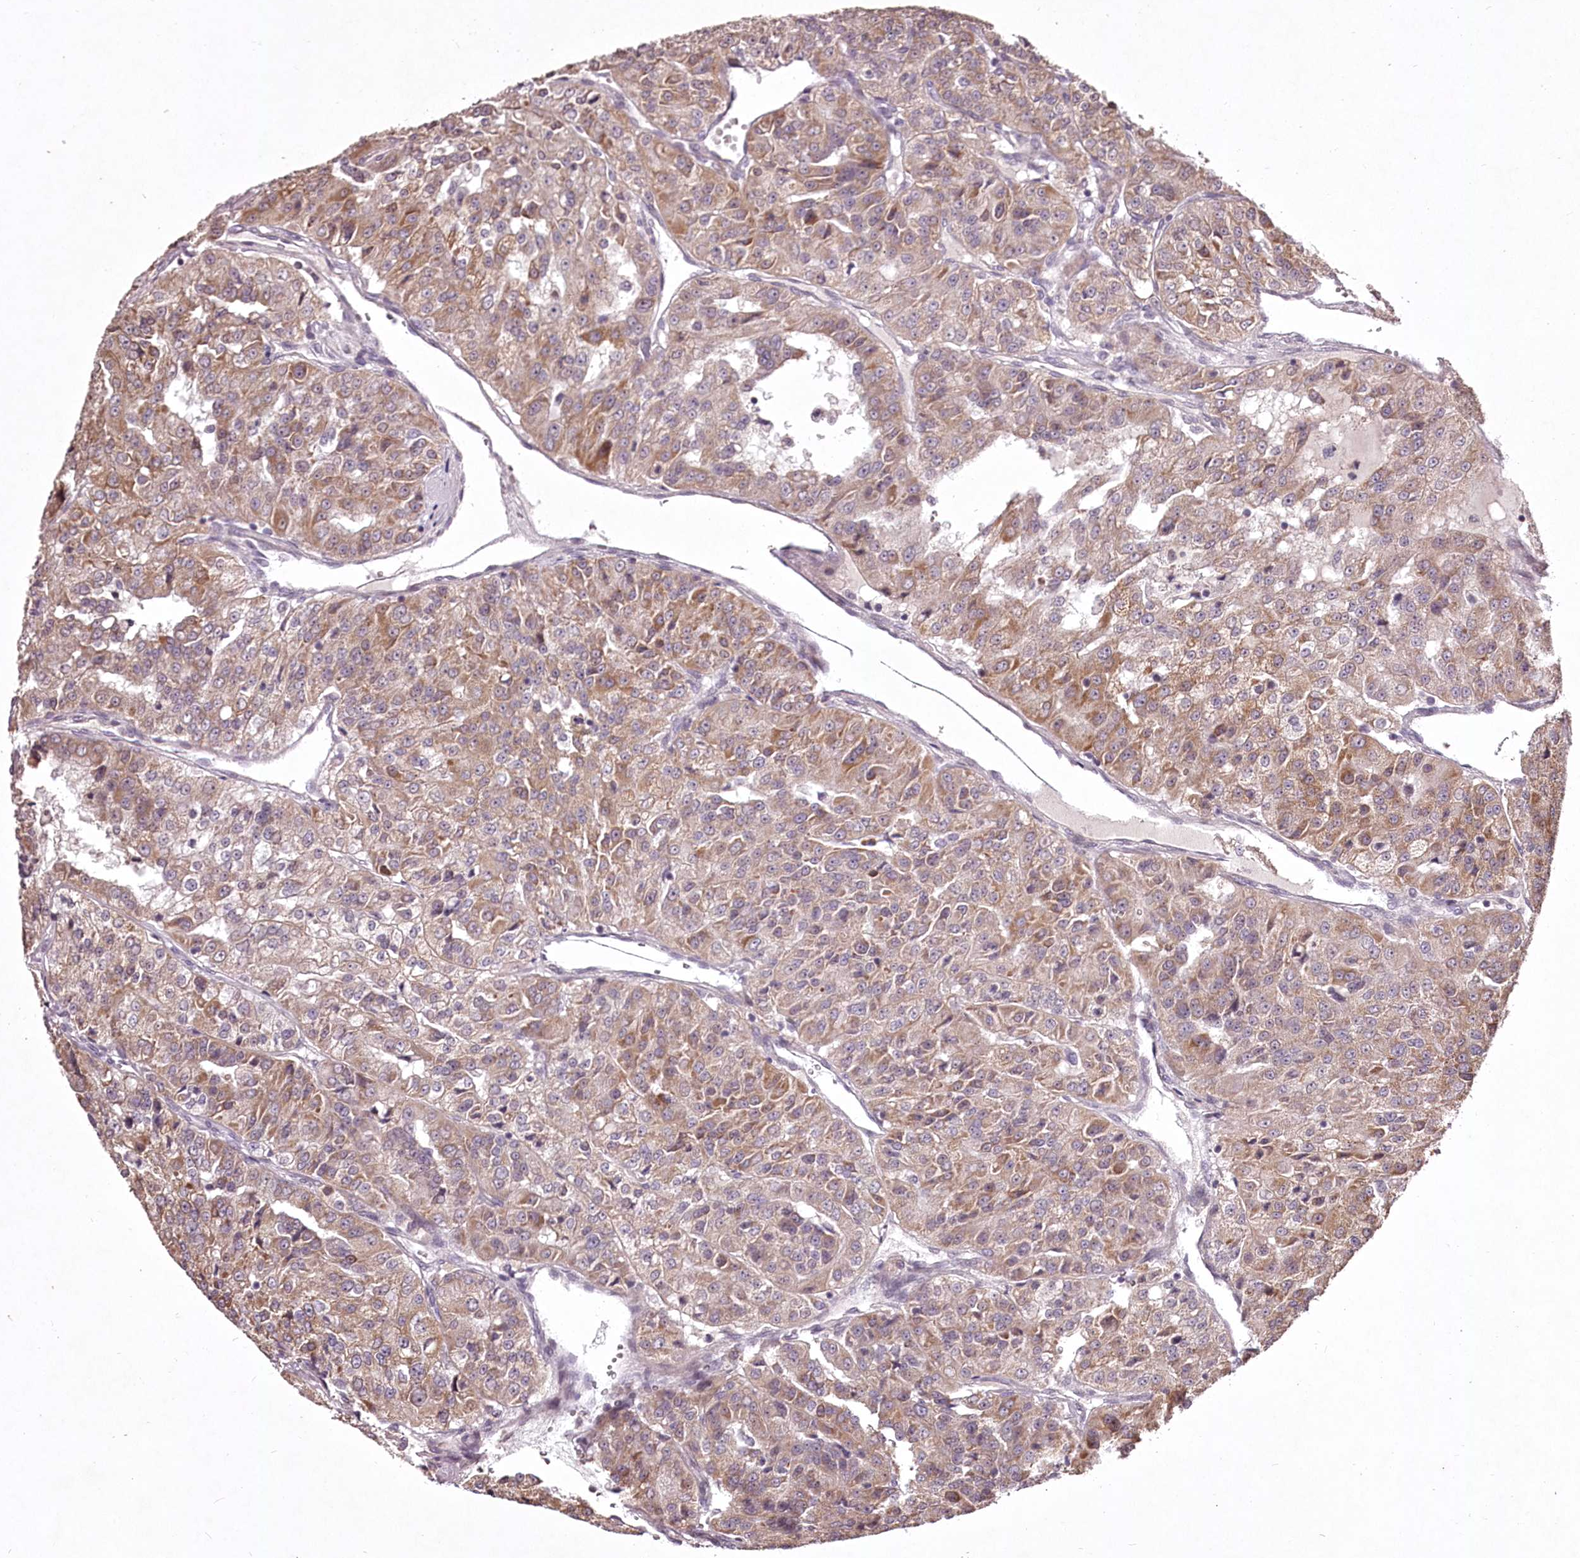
{"staining": {"intensity": "moderate", "quantity": ">75%", "location": "cytoplasmic/membranous"}, "tissue": "renal cancer", "cell_type": "Tumor cells", "image_type": "cancer", "snomed": [{"axis": "morphology", "description": "Adenocarcinoma, NOS"}, {"axis": "topography", "description": "Kidney"}], "caption": "Protein staining reveals moderate cytoplasmic/membranous staining in approximately >75% of tumor cells in renal cancer (adenocarcinoma).", "gene": "ADRA1D", "patient": {"sex": "female", "age": 63}}